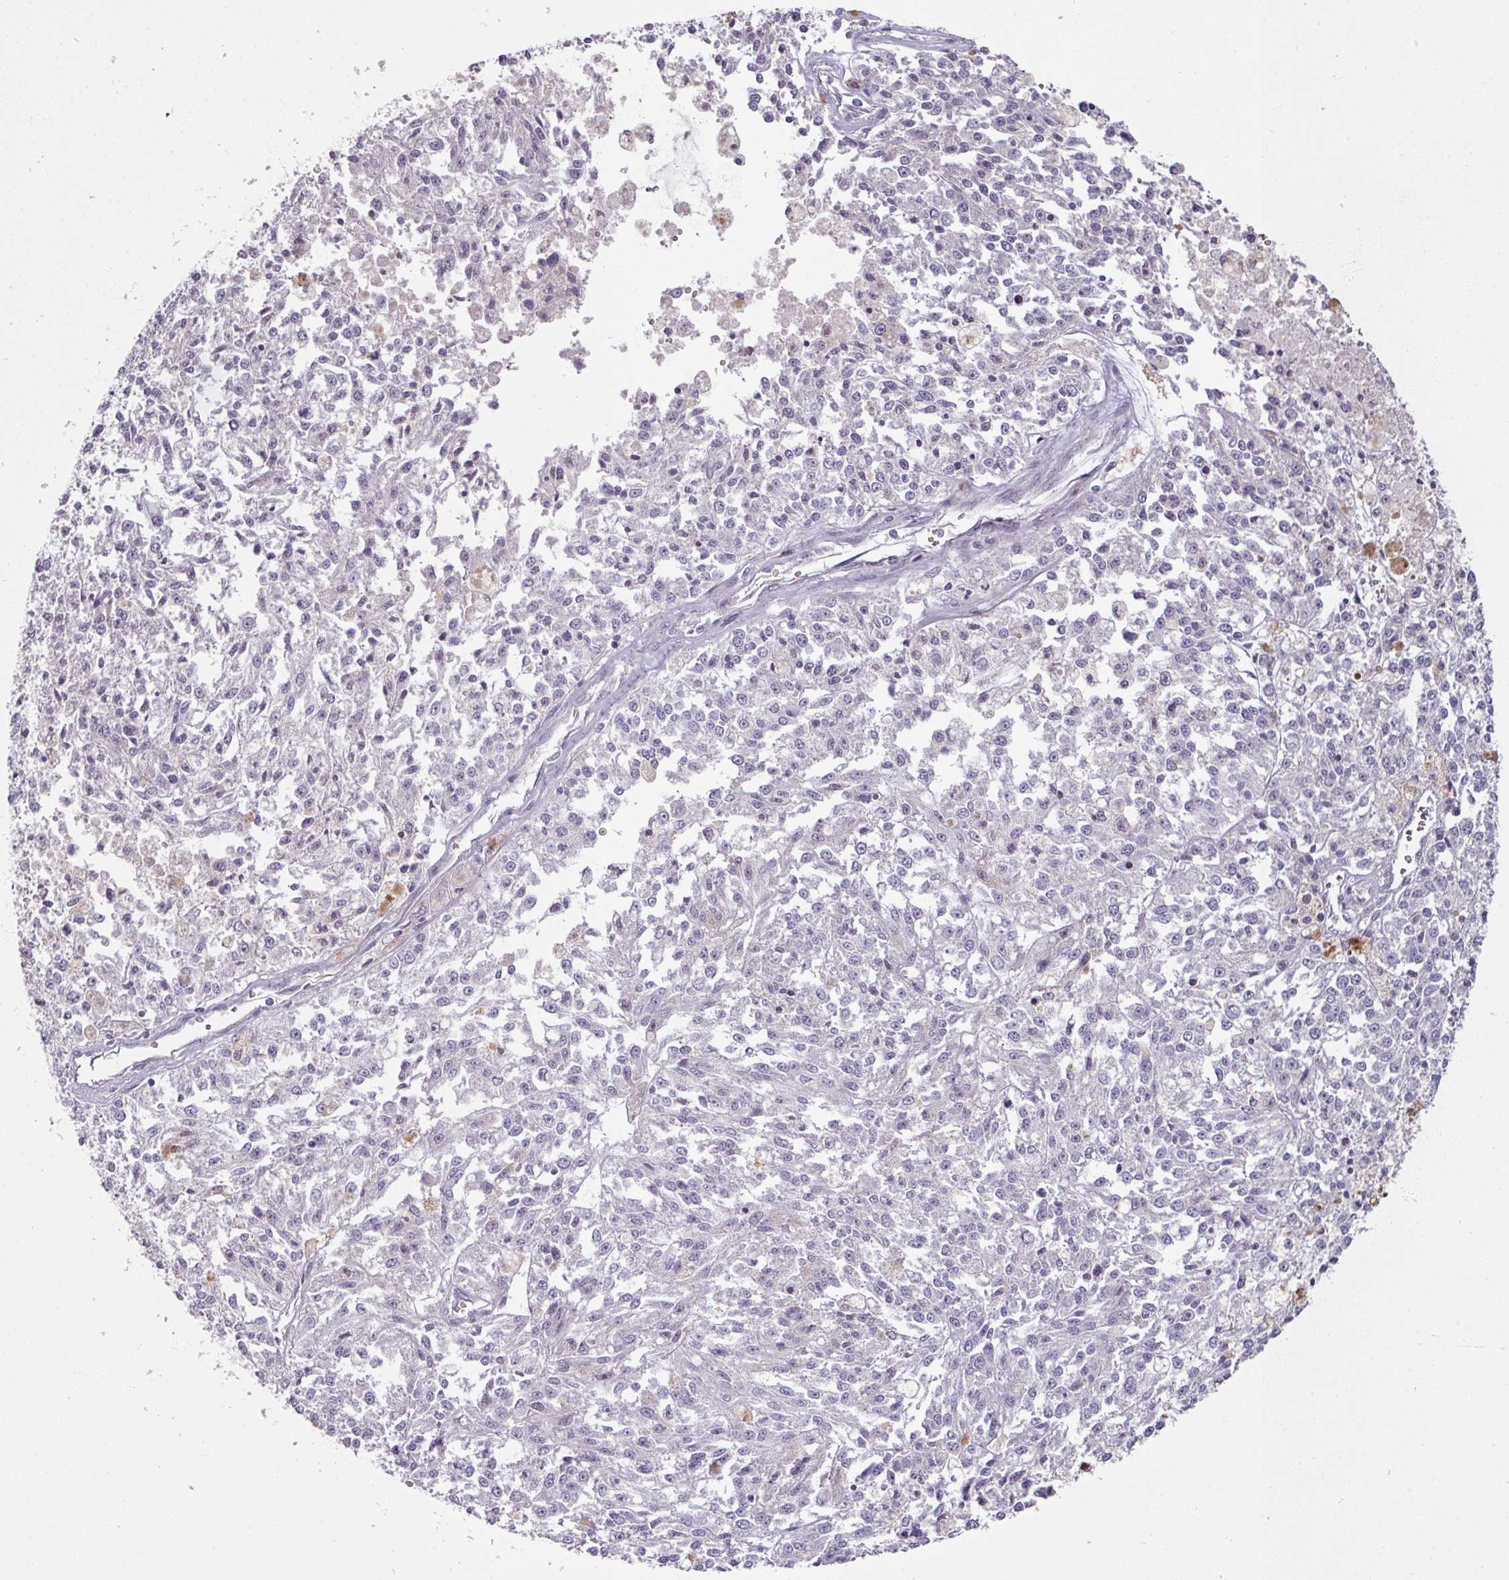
{"staining": {"intensity": "negative", "quantity": "none", "location": "none"}, "tissue": "melanoma", "cell_type": "Tumor cells", "image_type": "cancer", "snomed": [{"axis": "morphology", "description": "Malignant melanoma, NOS"}, {"axis": "topography", "description": "Skin"}], "caption": "A histopathology image of melanoma stained for a protein exhibits no brown staining in tumor cells.", "gene": "UVSSA", "patient": {"sex": "female", "age": 64}}